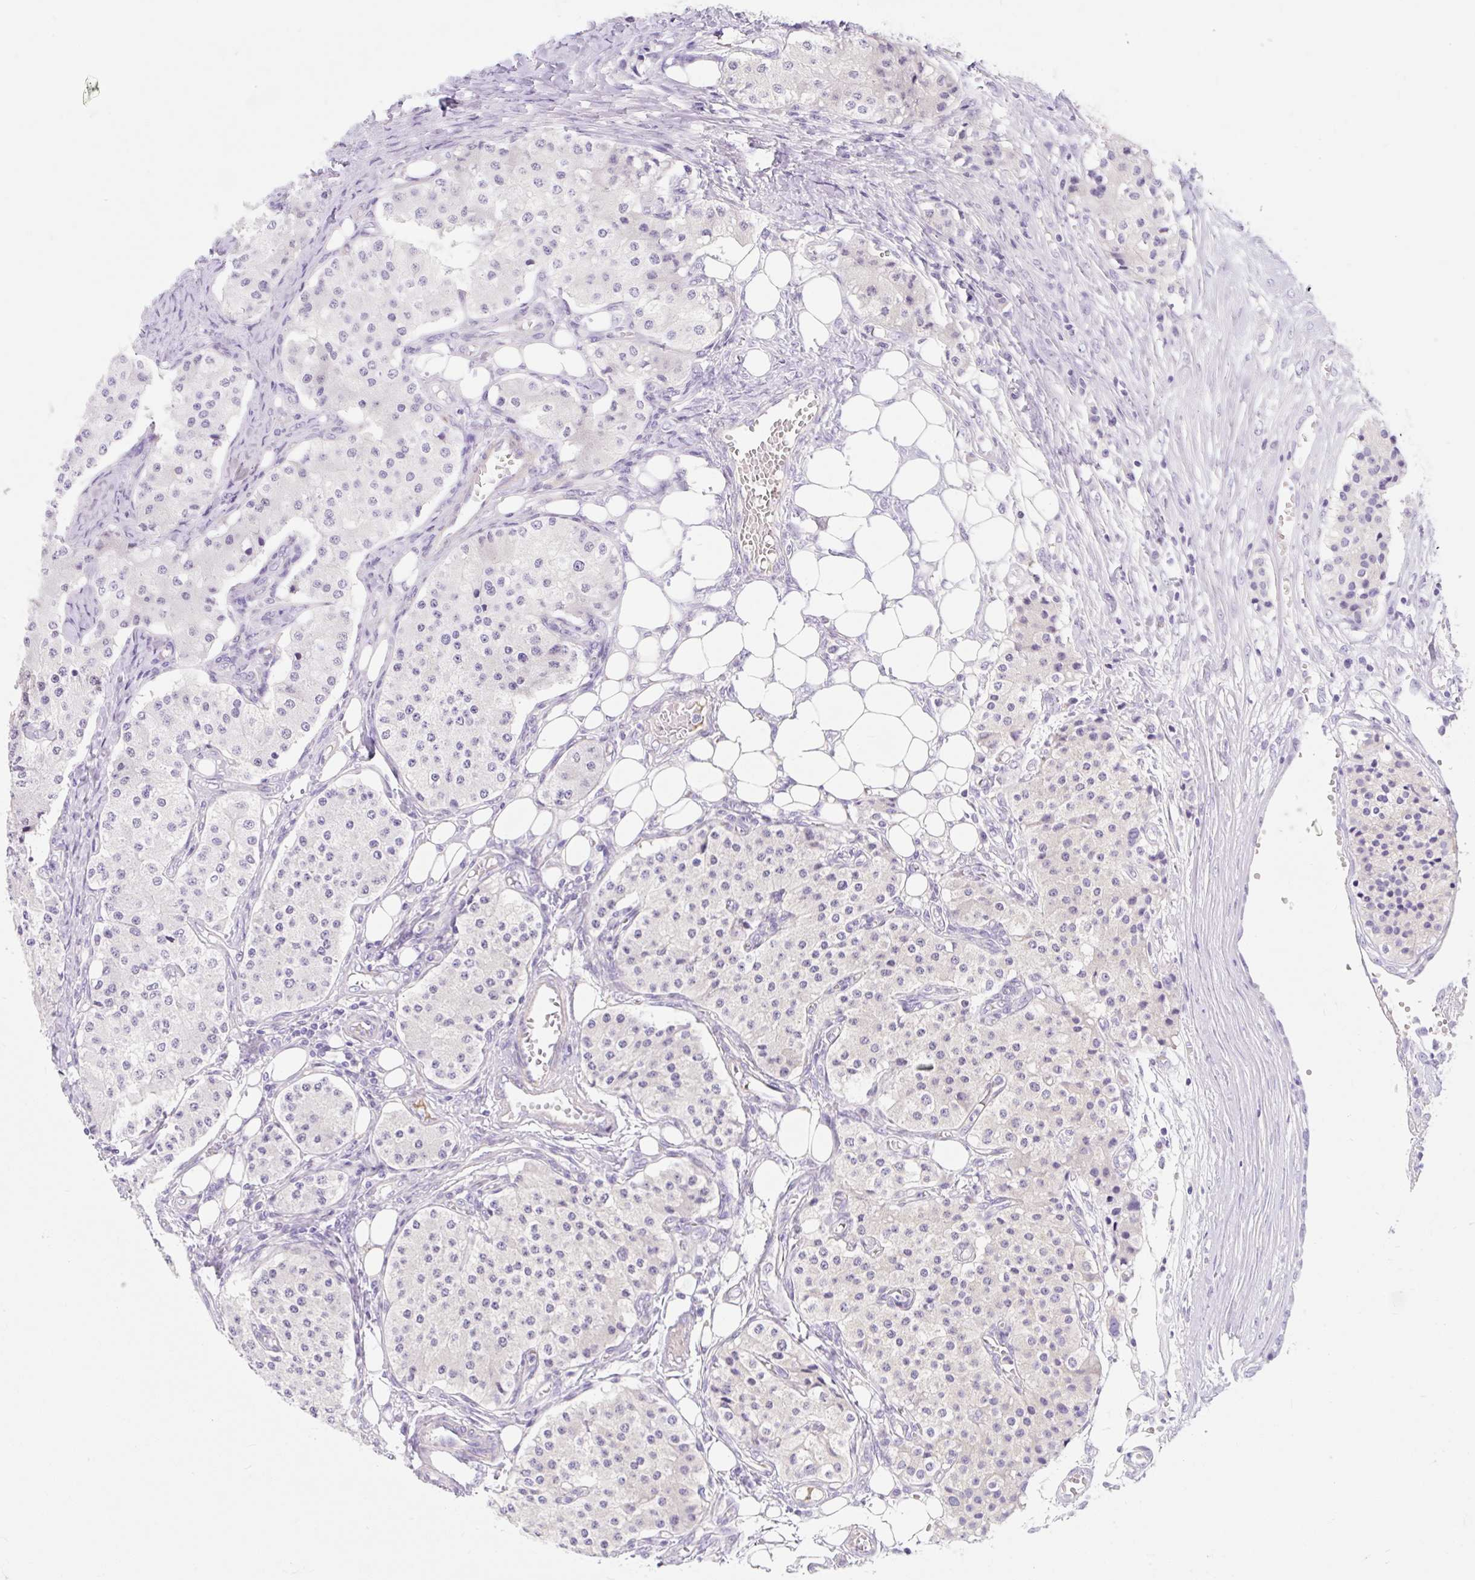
{"staining": {"intensity": "negative", "quantity": "none", "location": "none"}, "tissue": "carcinoid", "cell_type": "Tumor cells", "image_type": "cancer", "snomed": [{"axis": "morphology", "description": "Carcinoid, malignant, NOS"}, {"axis": "topography", "description": "Colon"}], "caption": "DAB (3,3'-diaminobenzidine) immunohistochemical staining of malignant carcinoid demonstrates no significant positivity in tumor cells. Brightfield microscopy of immunohistochemistry stained with DAB (brown) and hematoxylin (blue), captured at high magnification.", "gene": "SLC28A1", "patient": {"sex": "female", "age": 52}}